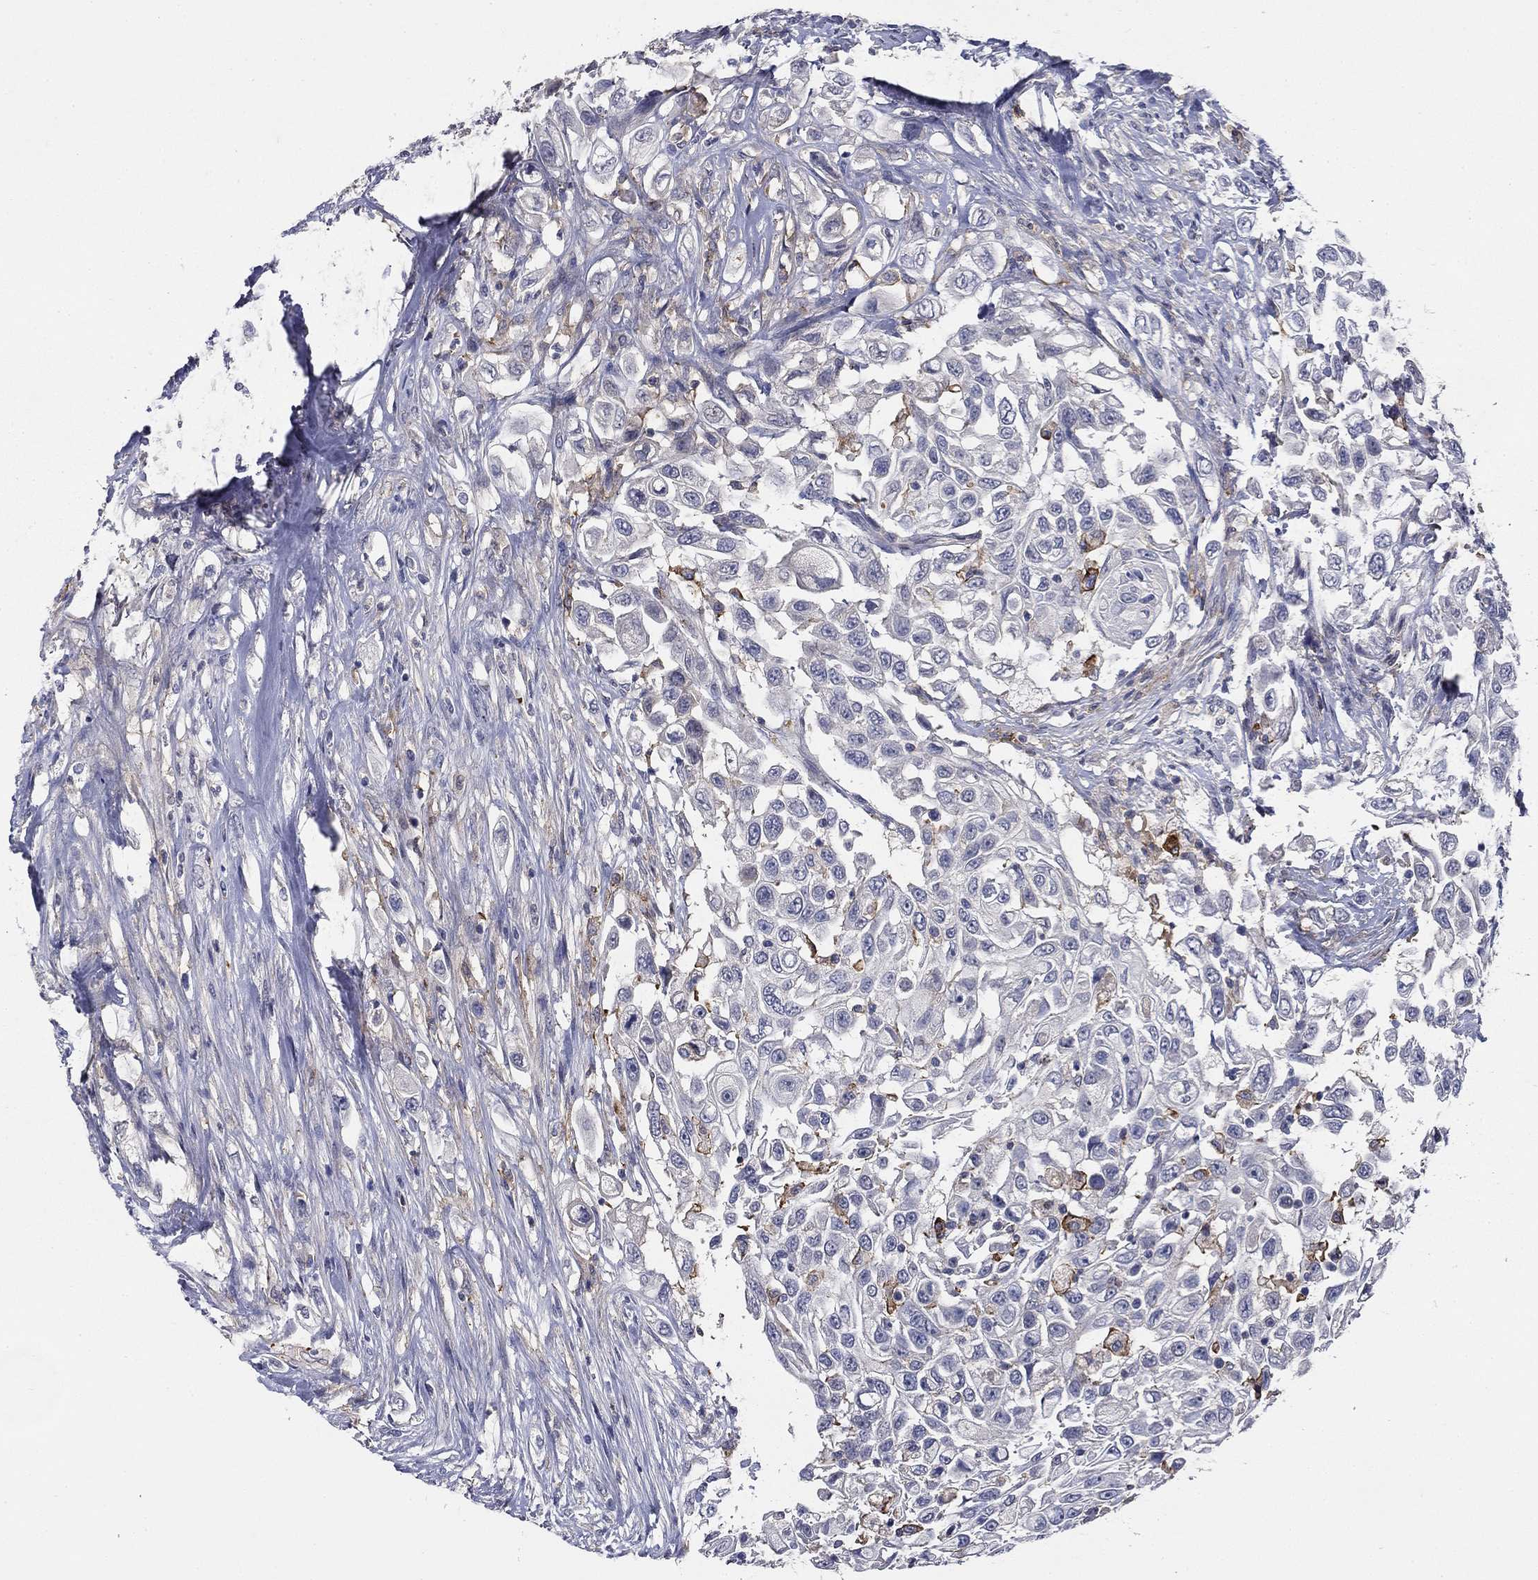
{"staining": {"intensity": "negative", "quantity": "none", "location": "none"}, "tissue": "urothelial cancer", "cell_type": "Tumor cells", "image_type": "cancer", "snomed": [{"axis": "morphology", "description": "Urothelial carcinoma, High grade"}, {"axis": "topography", "description": "Urinary bladder"}], "caption": "Immunohistochemistry (IHC) of human high-grade urothelial carcinoma displays no positivity in tumor cells.", "gene": "CD274", "patient": {"sex": "female", "age": 56}}